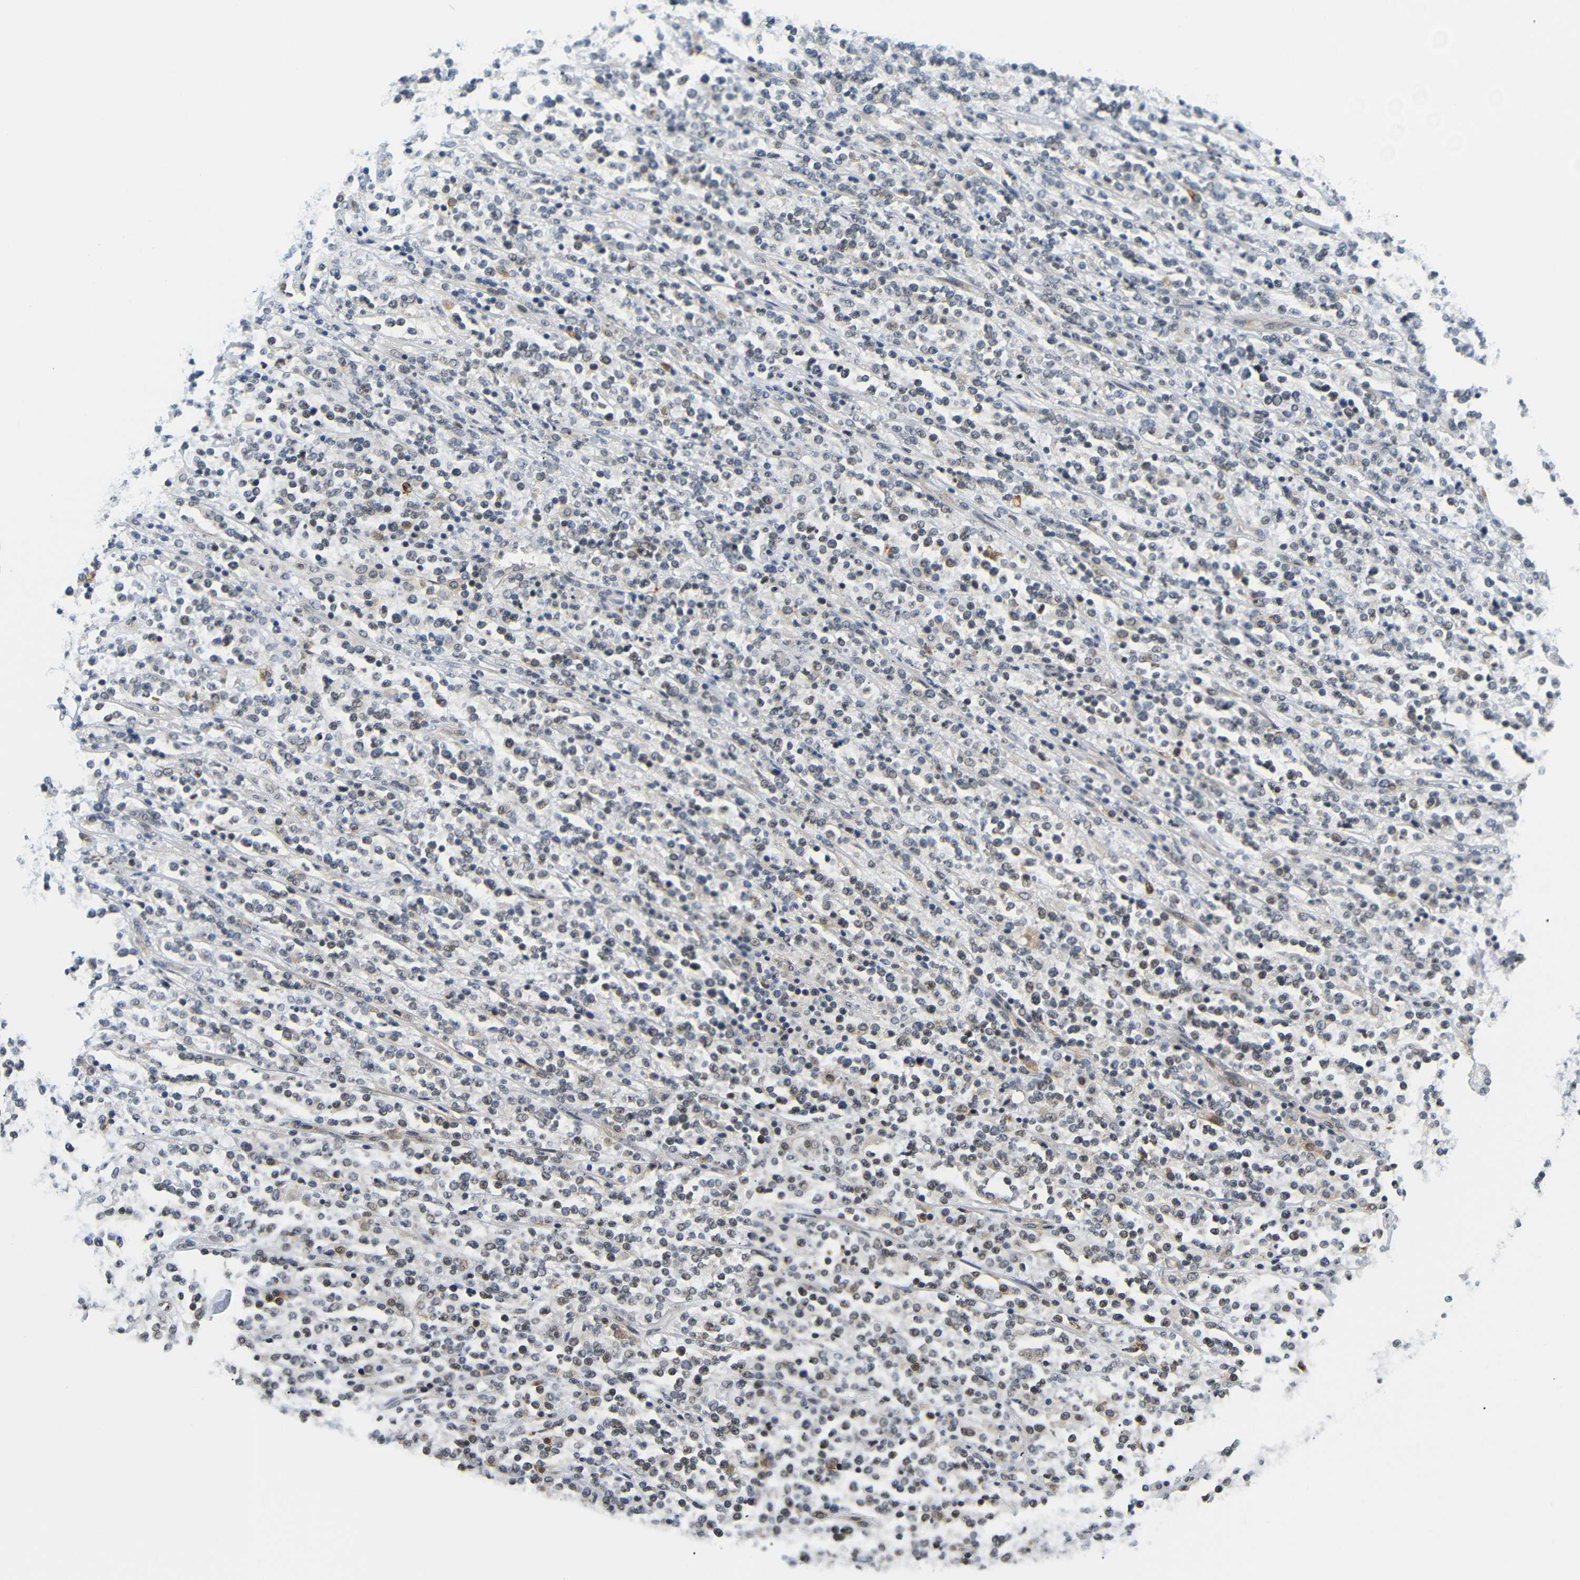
{"staining": {"intensity": "moderate", "quantity": "<25%", "location": "cytoplasmic/membranous,nuclear"}, "tissue": "lymphoma", "cell_type": "Tumor cells", "image_type": "cancer", "snomed": [{"axis": "morphology", "description": "Malignant lymphoma, non-Hodgkin's type, High grade"}, {"axis": "topography", "description": "Soft tissue"}], "caption": "IHC image of human high-grade malignant lymphoma, non-Hodgkin's type stained for a protein (brown), which exhibits low levels of moderate cytoplasmic/membranous and nuclear positivity in approximately <25% of tumor cells.", "gene": "GJA5", "patient": {"sex": "male", "age": 18}}